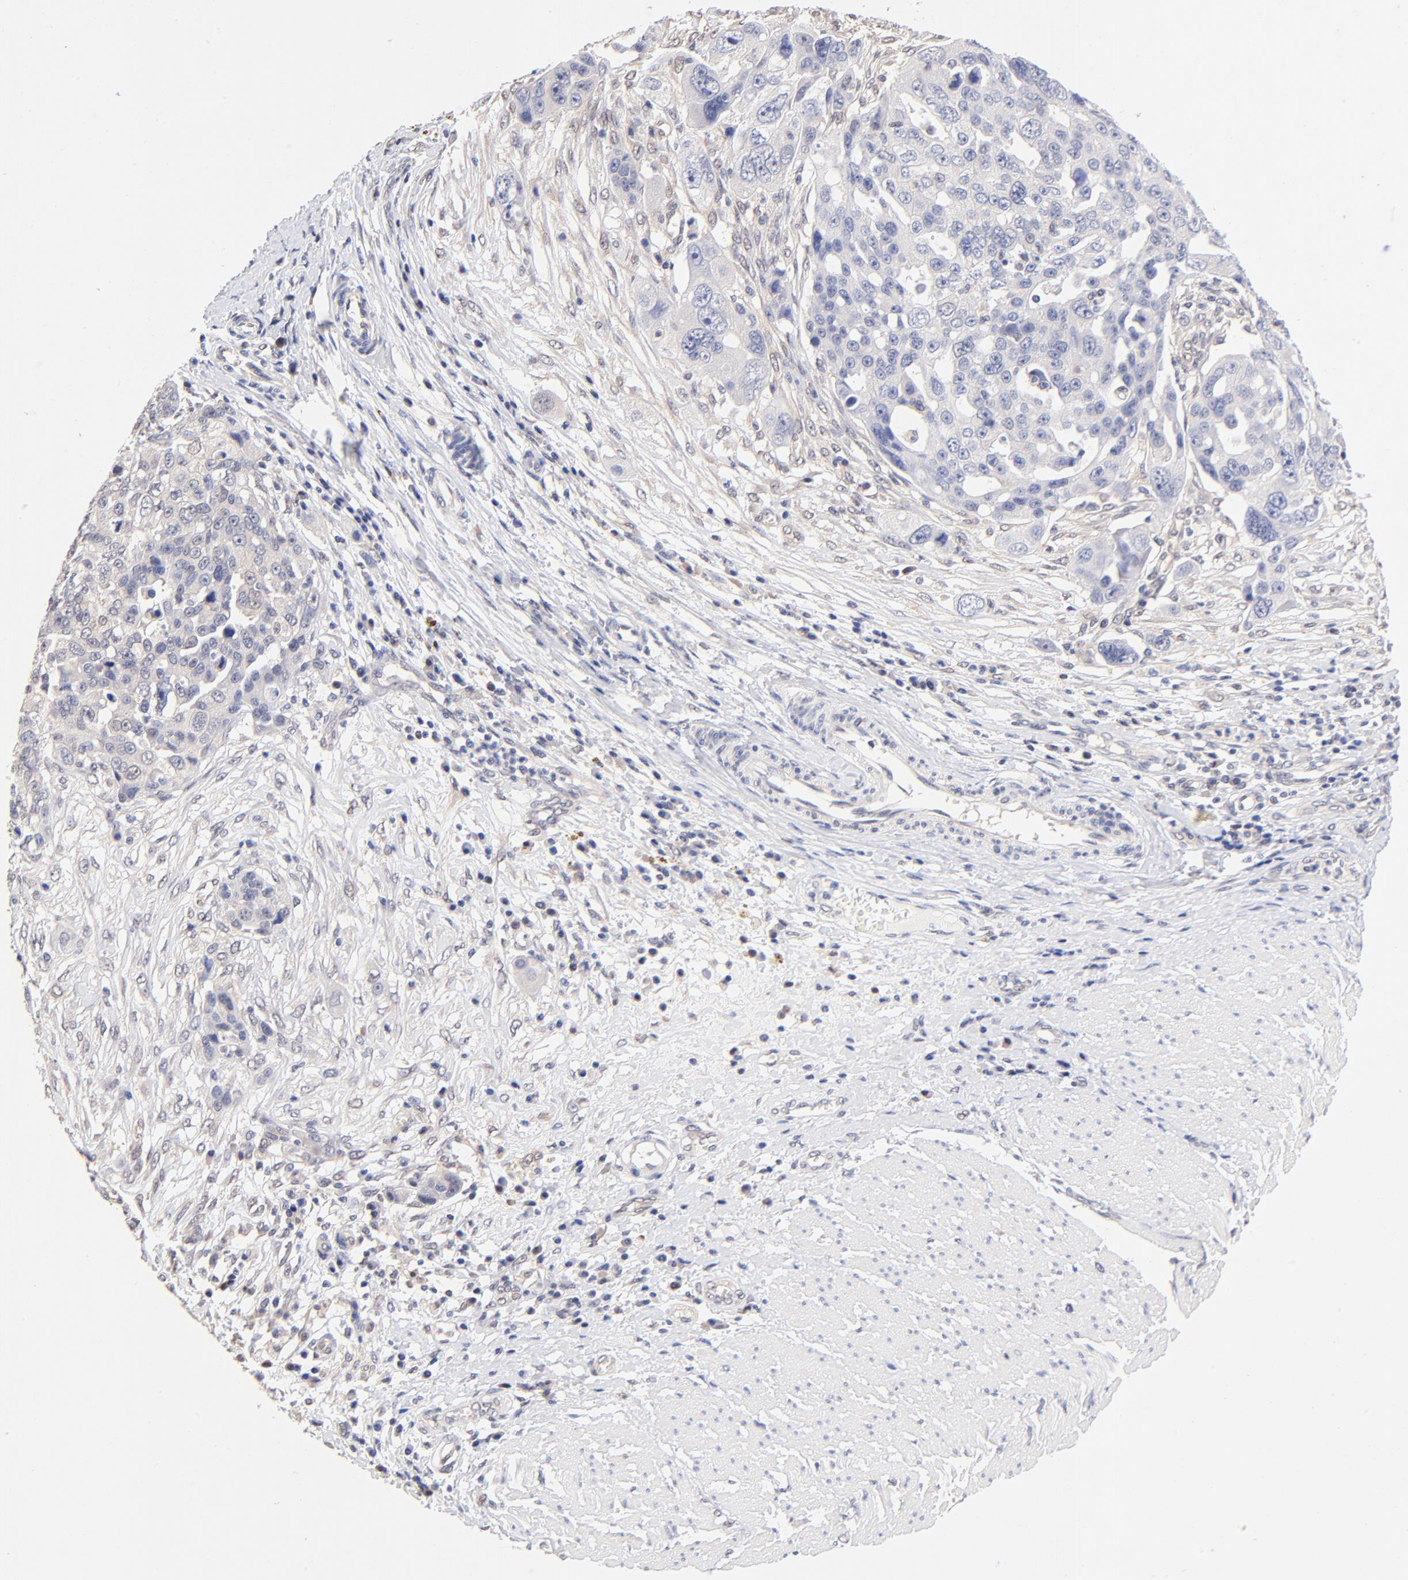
{"staining": {"intensity": "negative", "quantity": "none", "location": "none"}, "tissue": "ovarian cancer", "cell_type": "Tumor cells", "image_type": "cancer", "snomed": [{"axis": "morphology", "description": "Carcinoma, endometroid"}, {"axis": "topography", "description": "Ovary"}], "caption": "Tumor cells show no significant staining in endometroid carcinoma (ovarian).", "gene": "TXNL1", "patient": {"sex": "female", "age": 75}}